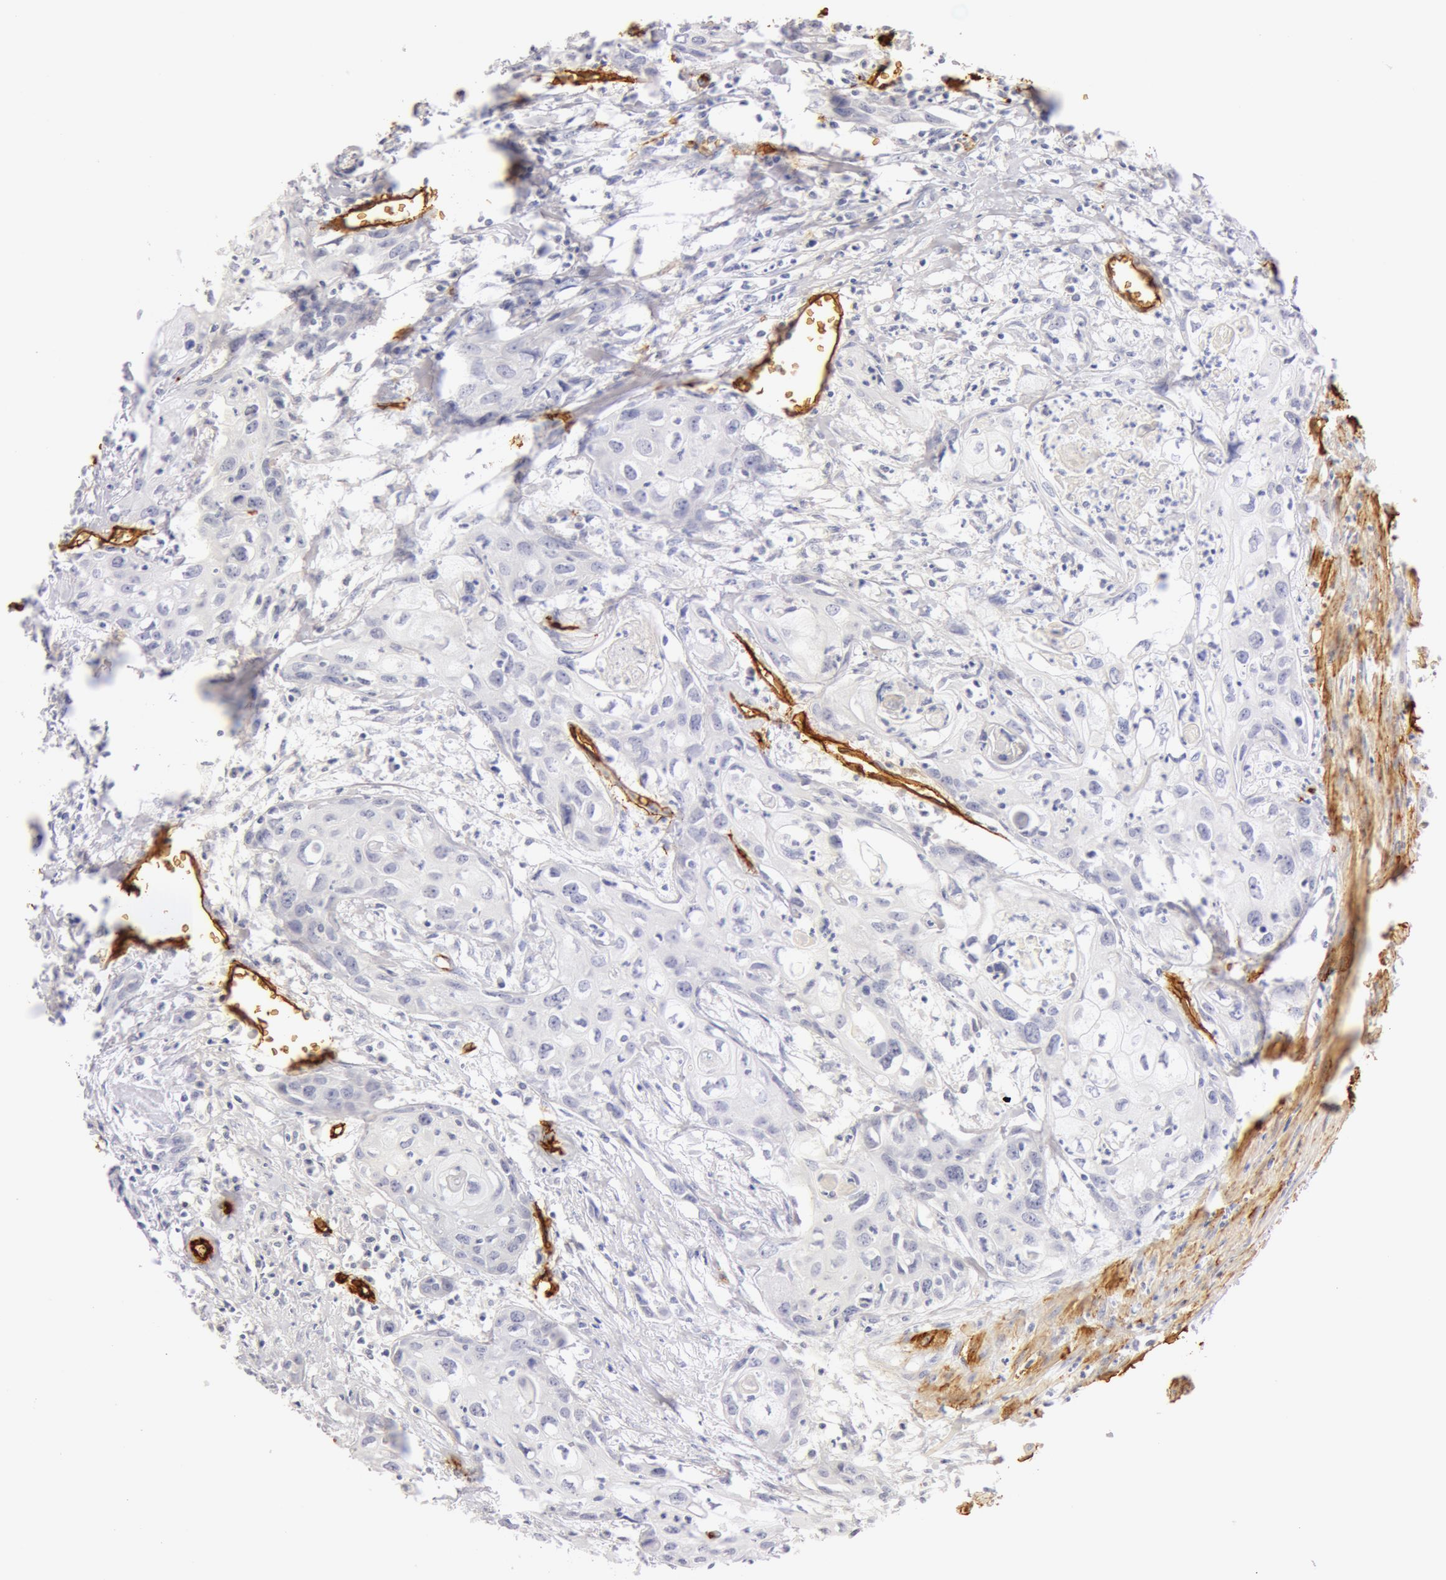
{"staining": {"intensity": "negative", "quantity": "none", "location": "none"}, "tissue": "urothelial cancer", "cell_type": "Tumor cells", "image_type": "cancer", "snomed": [{"axis": "morphology", "description": "Urothelial carcinoma, High grade"}, {"axis": "topography", "description": "Urinary bladder"}], "caption": "There is no significant expression in tumor cells of urothelial carcinoma (high-grade).", "gene": "AQP1", "patient": {"sex": "male", "age": 54}}